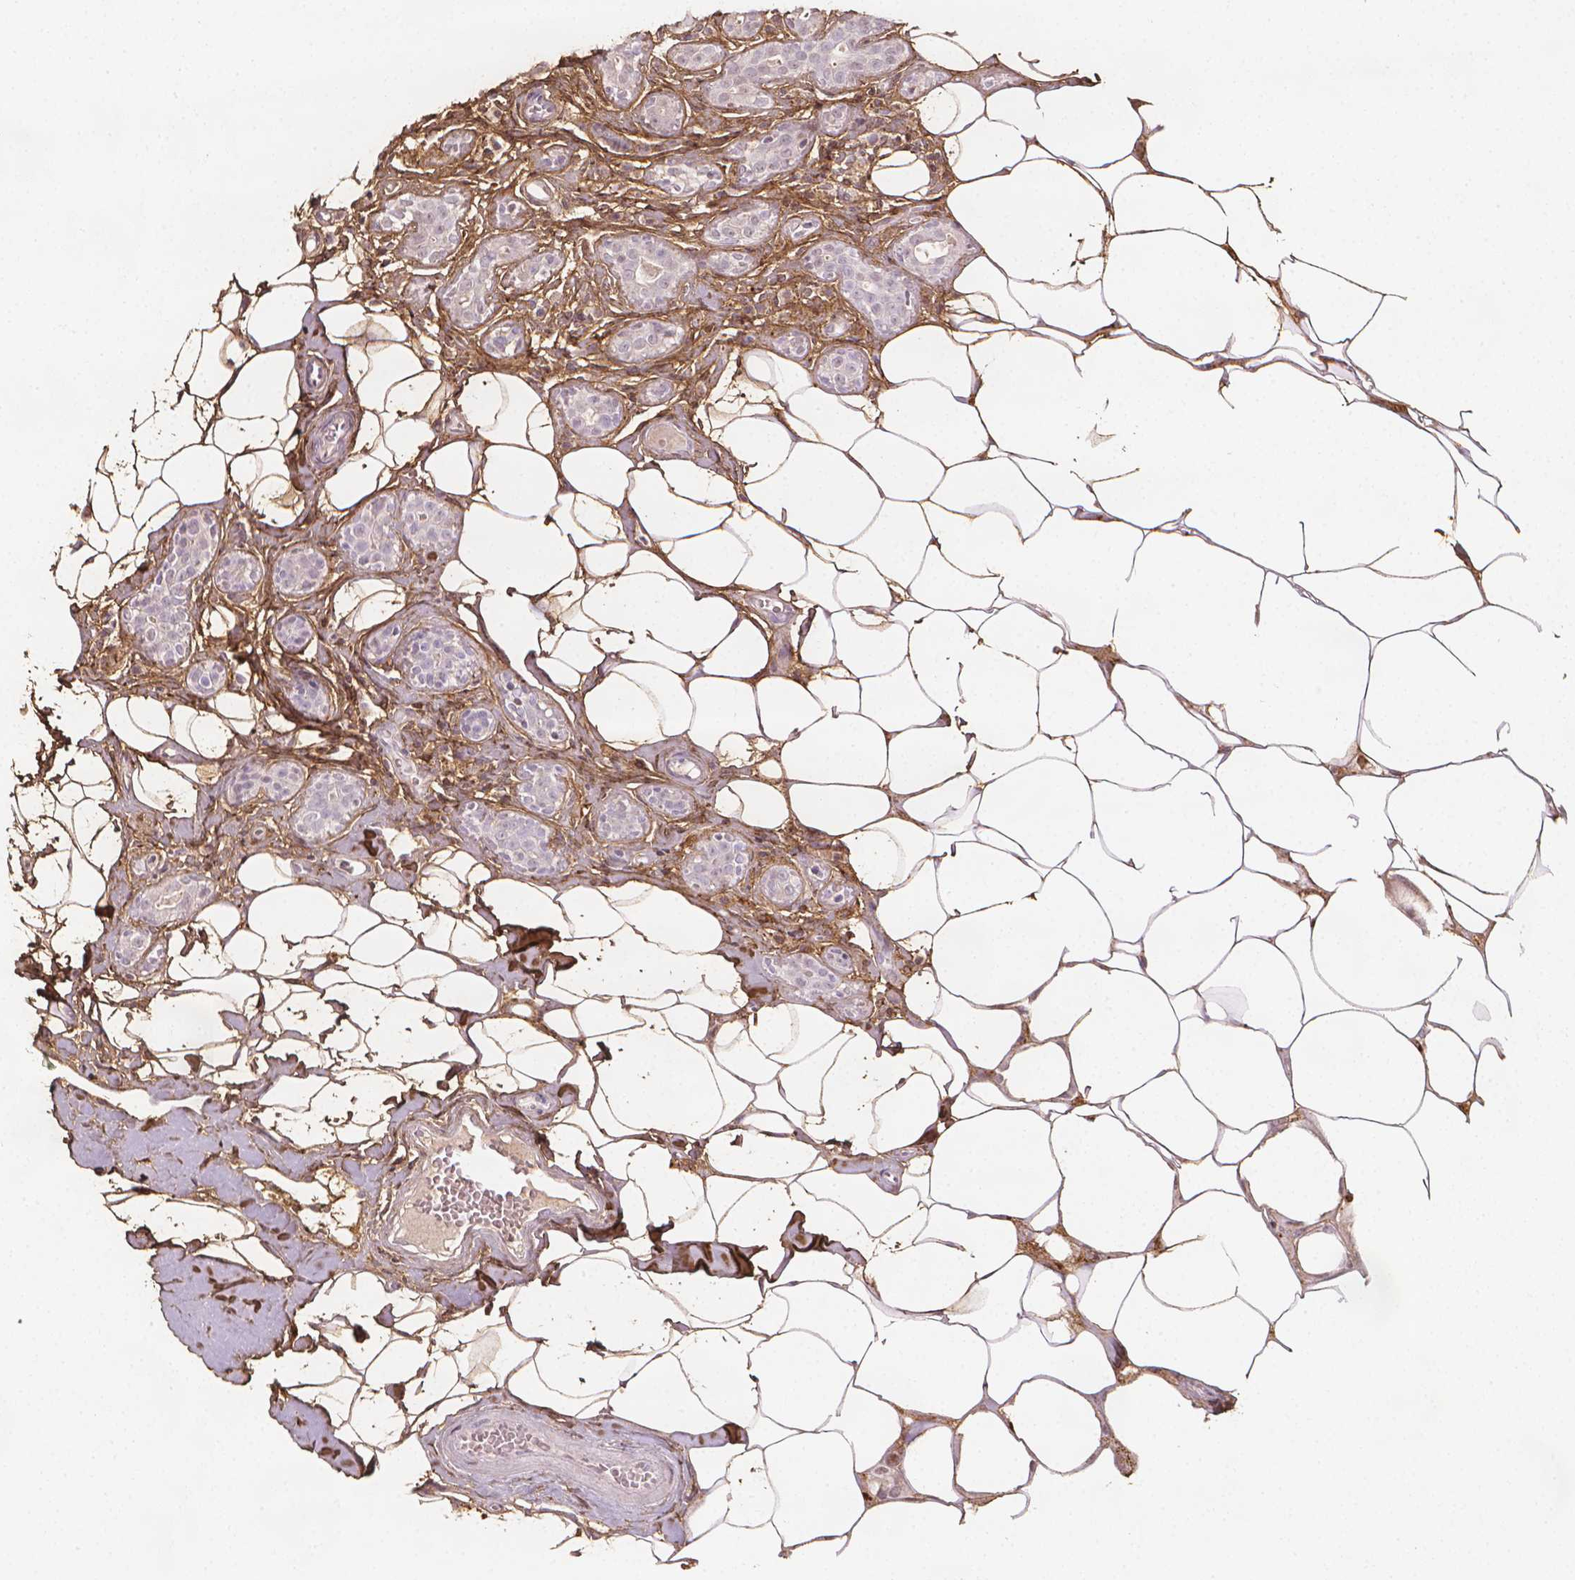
{"staining": {"intensity": "negative", "quantity": "none", "location": "none"}, "tissue": "breast cancer", "cell_type": "Tumor cells", "image_type": "cancer", "snomed": [{"axis": "morphology", "description": "Duct carcinoma"}, {"axis": "topography", "description": "Breast"}], "caption": "Tumor cells are negative for protein expression in human breast cancer. Brightfield microscopy of immunohistochemistry (IHC) stained with DAB (brown) and hematoxylin (blue), captured at high magnification.", "gene": "DCN", "patient": {"sex": "female", "age": 43}}